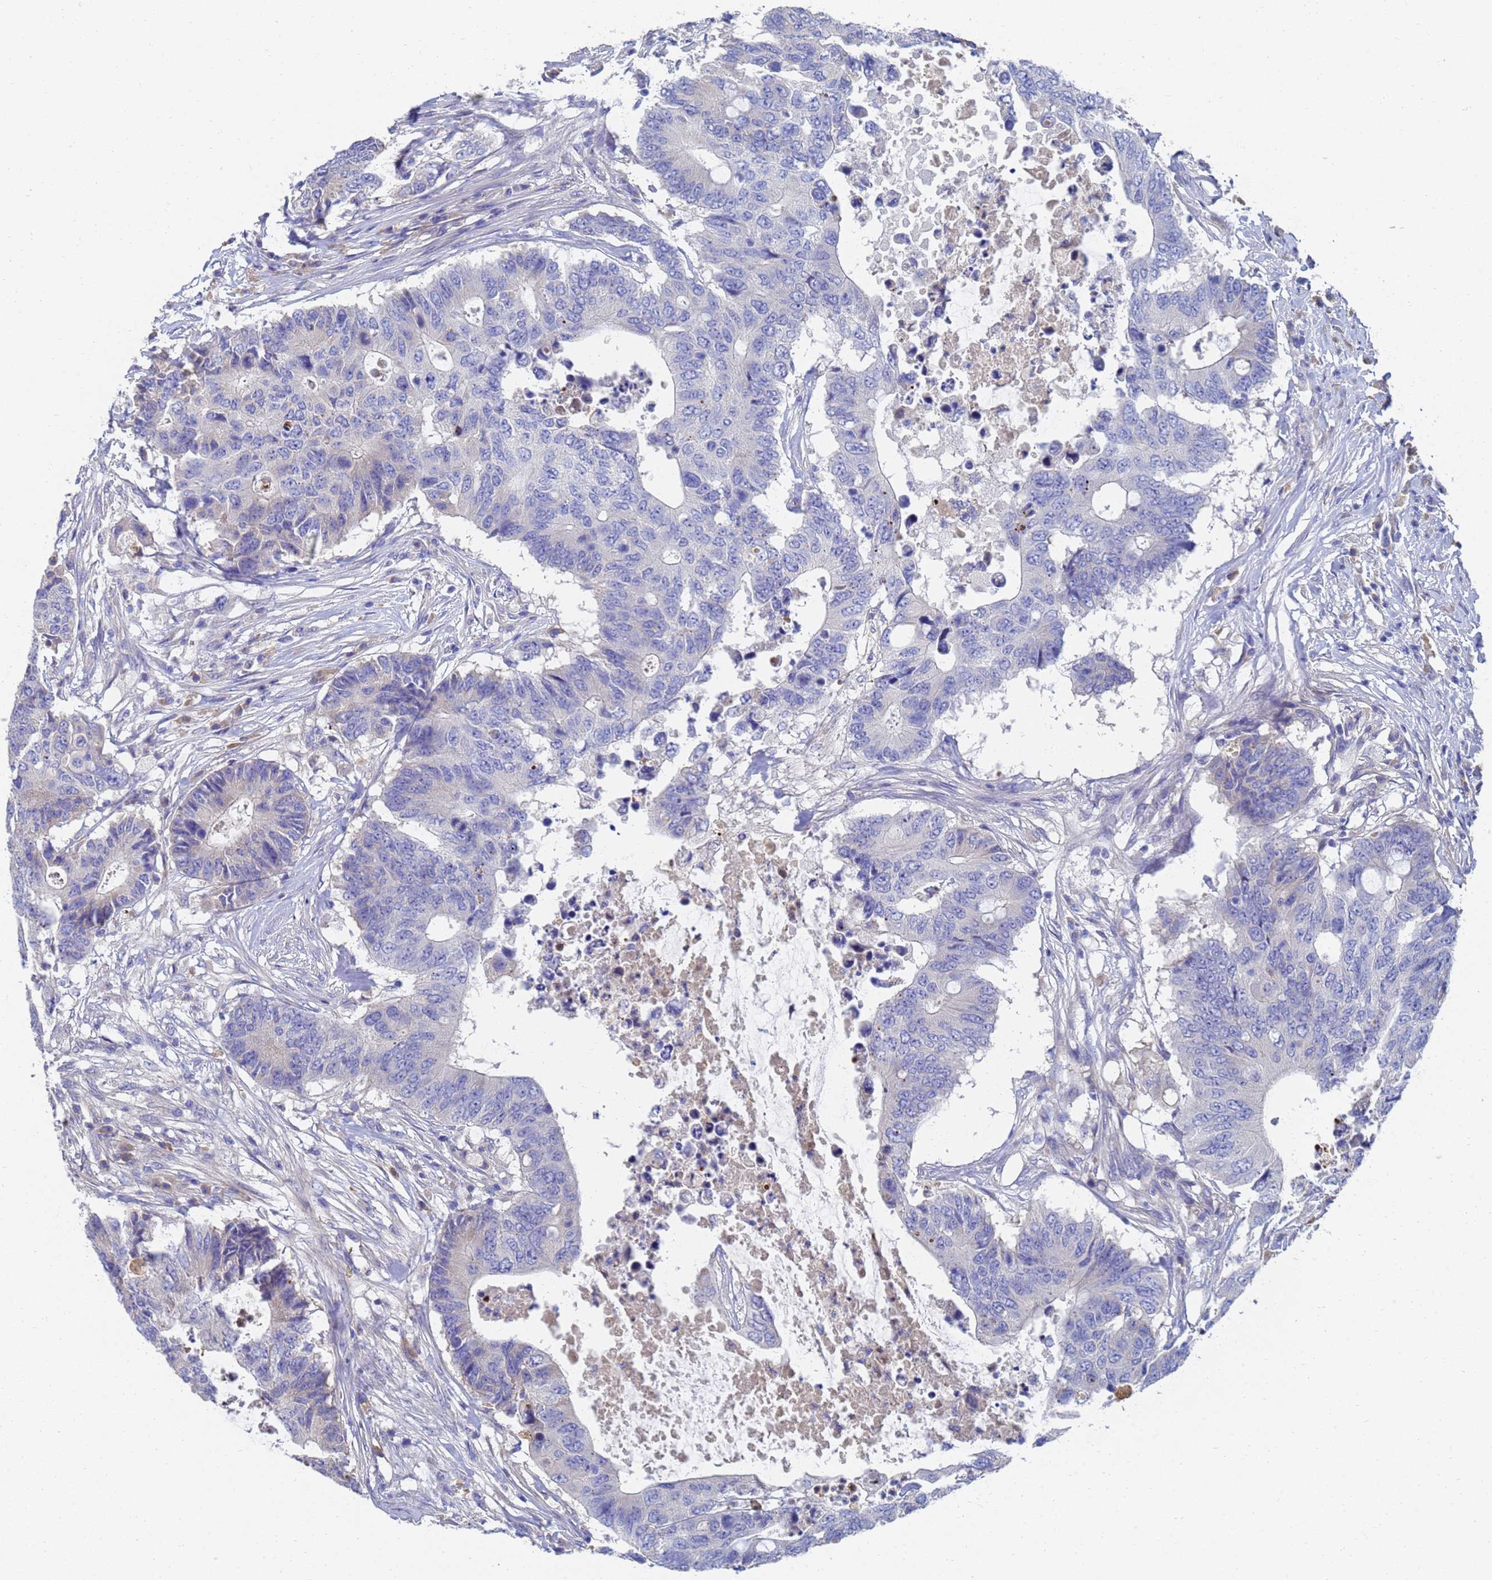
{"staining": {"intensity": "negative", "quantity": "none", "location": "none"}, "tissue": "colorectal cancer", "cell_type": "Tumor cells", "image_type": "cancer", "snomed": [{"axis": "morphology", "description": "Adenocarcinoma, NOS"}, {"axis": "topography", "description": "Colon"}], "caption": "This histopathology image is of adenocarcinoma (colorectal) stained with immunohistochemistry to label a protein in brown with the nuclei are counter-stained blue. There is no expression in tumor cells. Brightfield microscopy of immunohistochemistry stained with DAB (3,3'-diaminobenzidine) (brown) and hematoxylin (blue), captured at high magnification.", "gene": "LBX2", "patient": {"sex": "male", "age": 71}}